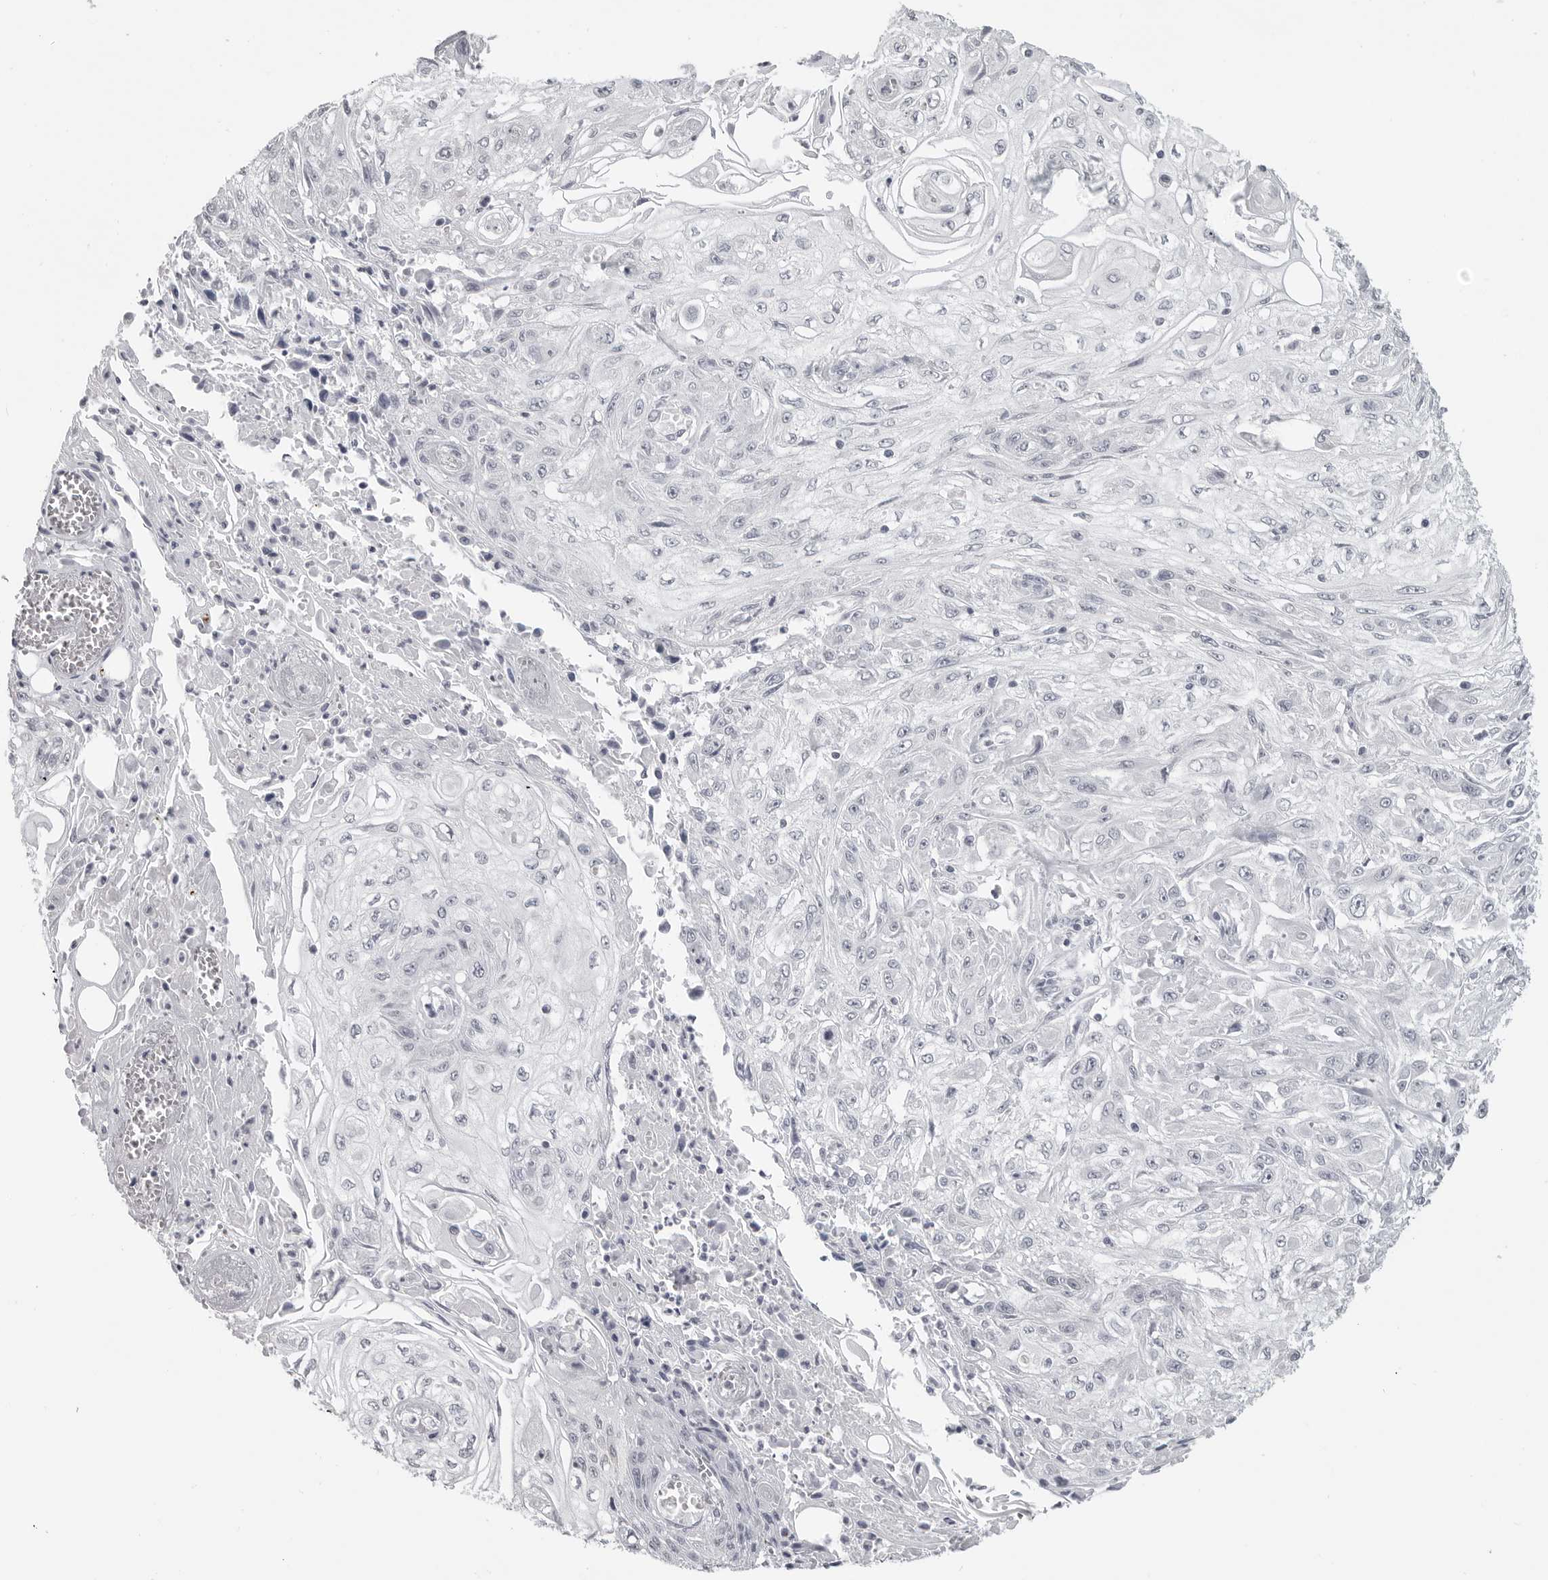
{"staining": {"intensity": "negative", "quantity": "none", "location": "none"}, "tissue": "skin cancer", "cell_type": "Tumor cells", "image_type": "cancer", "snomed": [{"axis": "morphology", "description": "Squamous cell carcinoma, NOS"}, {"axis": "morphology", "description": "Squamous cell carcinoma, metastatic, NOS"}, {"axis": "topography", "description": "Skin"}, {"axis": "topography", "description": "Lymph node"}], "caption": "DAB immunohistochemical staining of human skin metastatic squamous cell carcinoma shows no significant staining in tumor cells.", "gene": "PRSS1", "patient": {"sex": "male", "age": 75}}